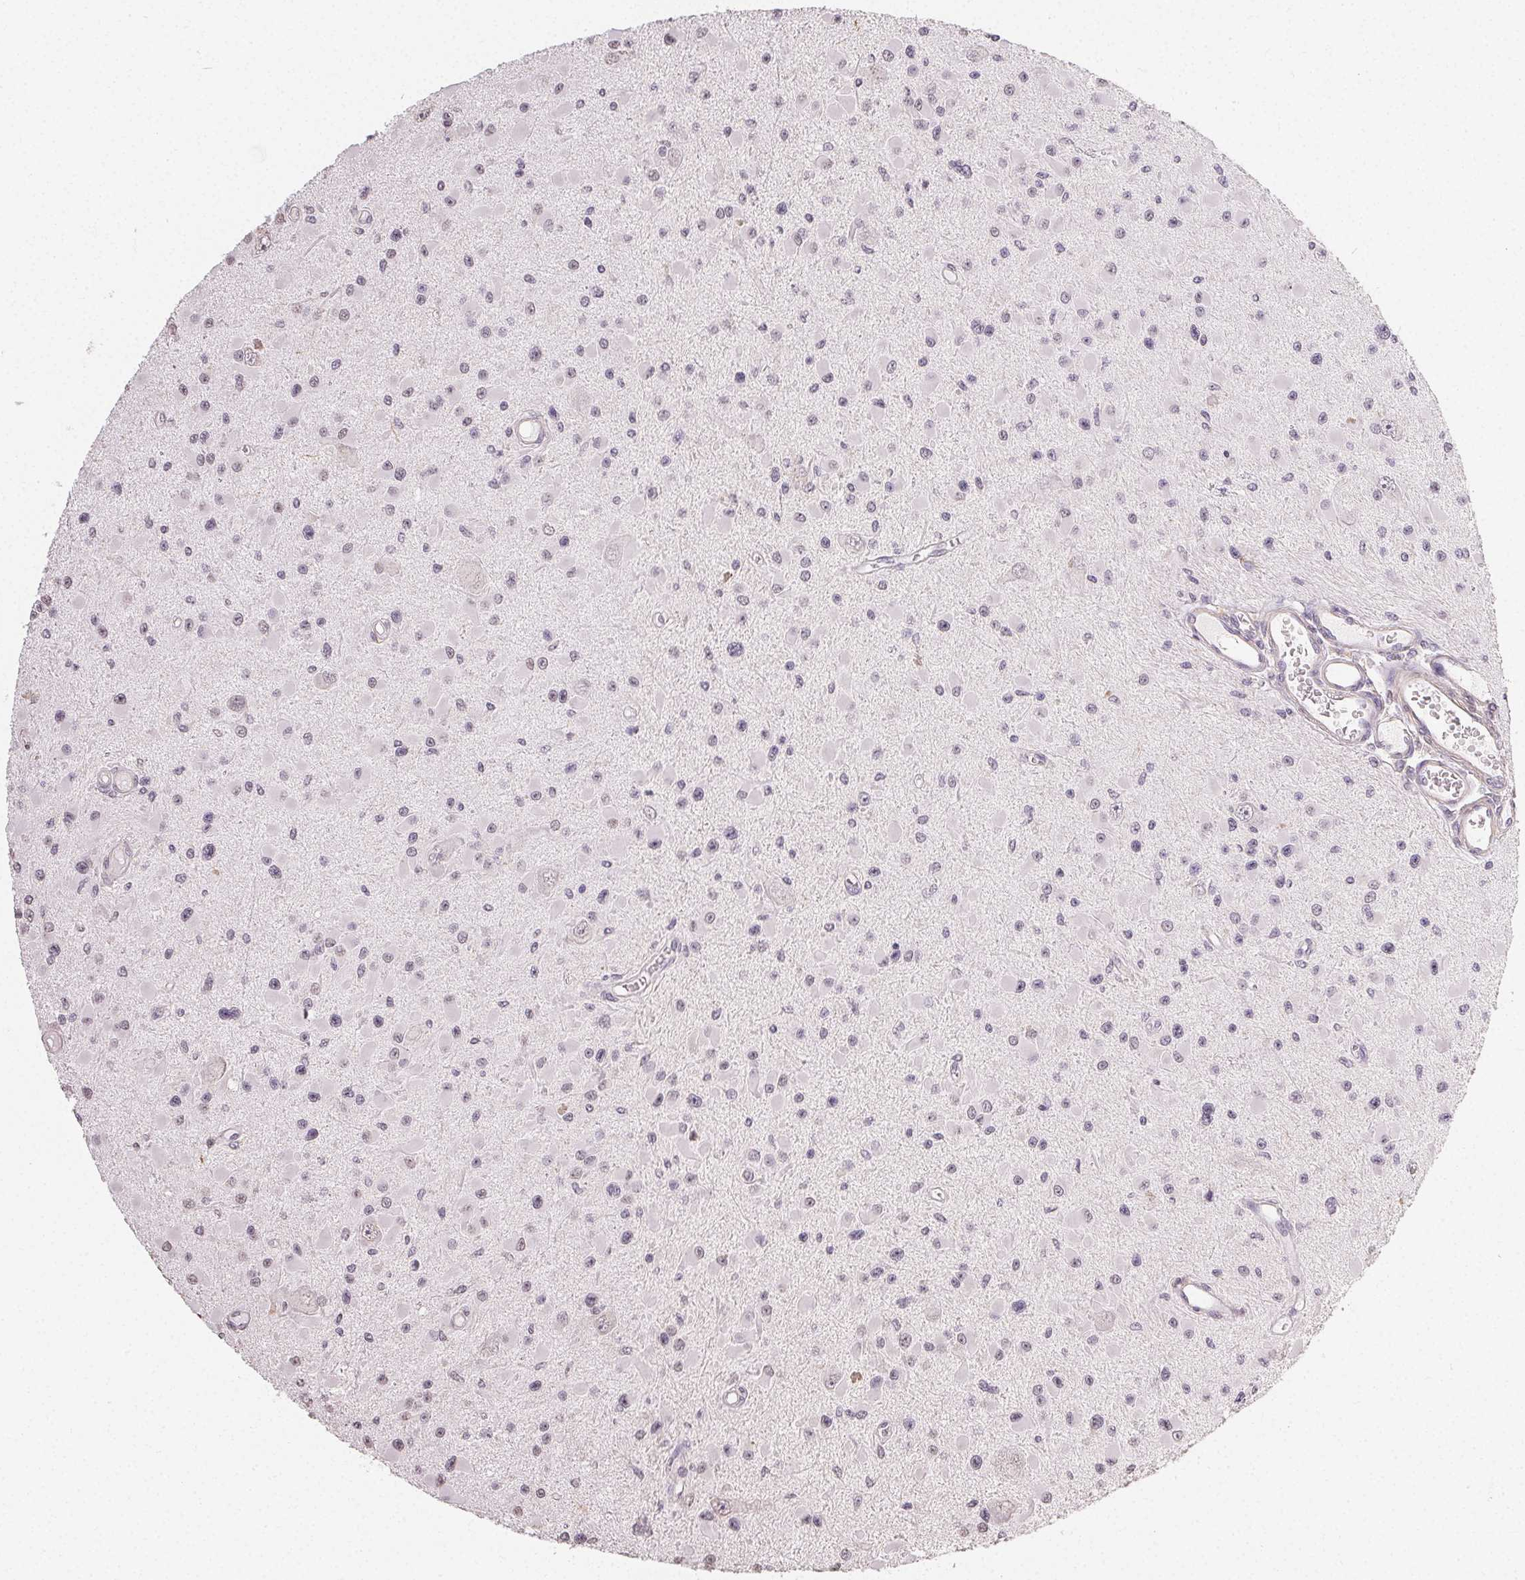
{"staining": {"intensity": "negative", "quantity": "none", "location": "none"}, "tissue": "glioma", "cell_type": "Tumor cells", "image_type": "cancer", "snomed": [{"axis": "morphology", "description": "Glioma, malignant, High grade"}, {"axis": "topography", "description": "Brain"}], "caption": "This is an IHC photomicrograph of malignant glioma (high-grade). There is no expression in tumor cells.", "gene": "TMEM174", "patient": {"sex": "male", "age": 54}}